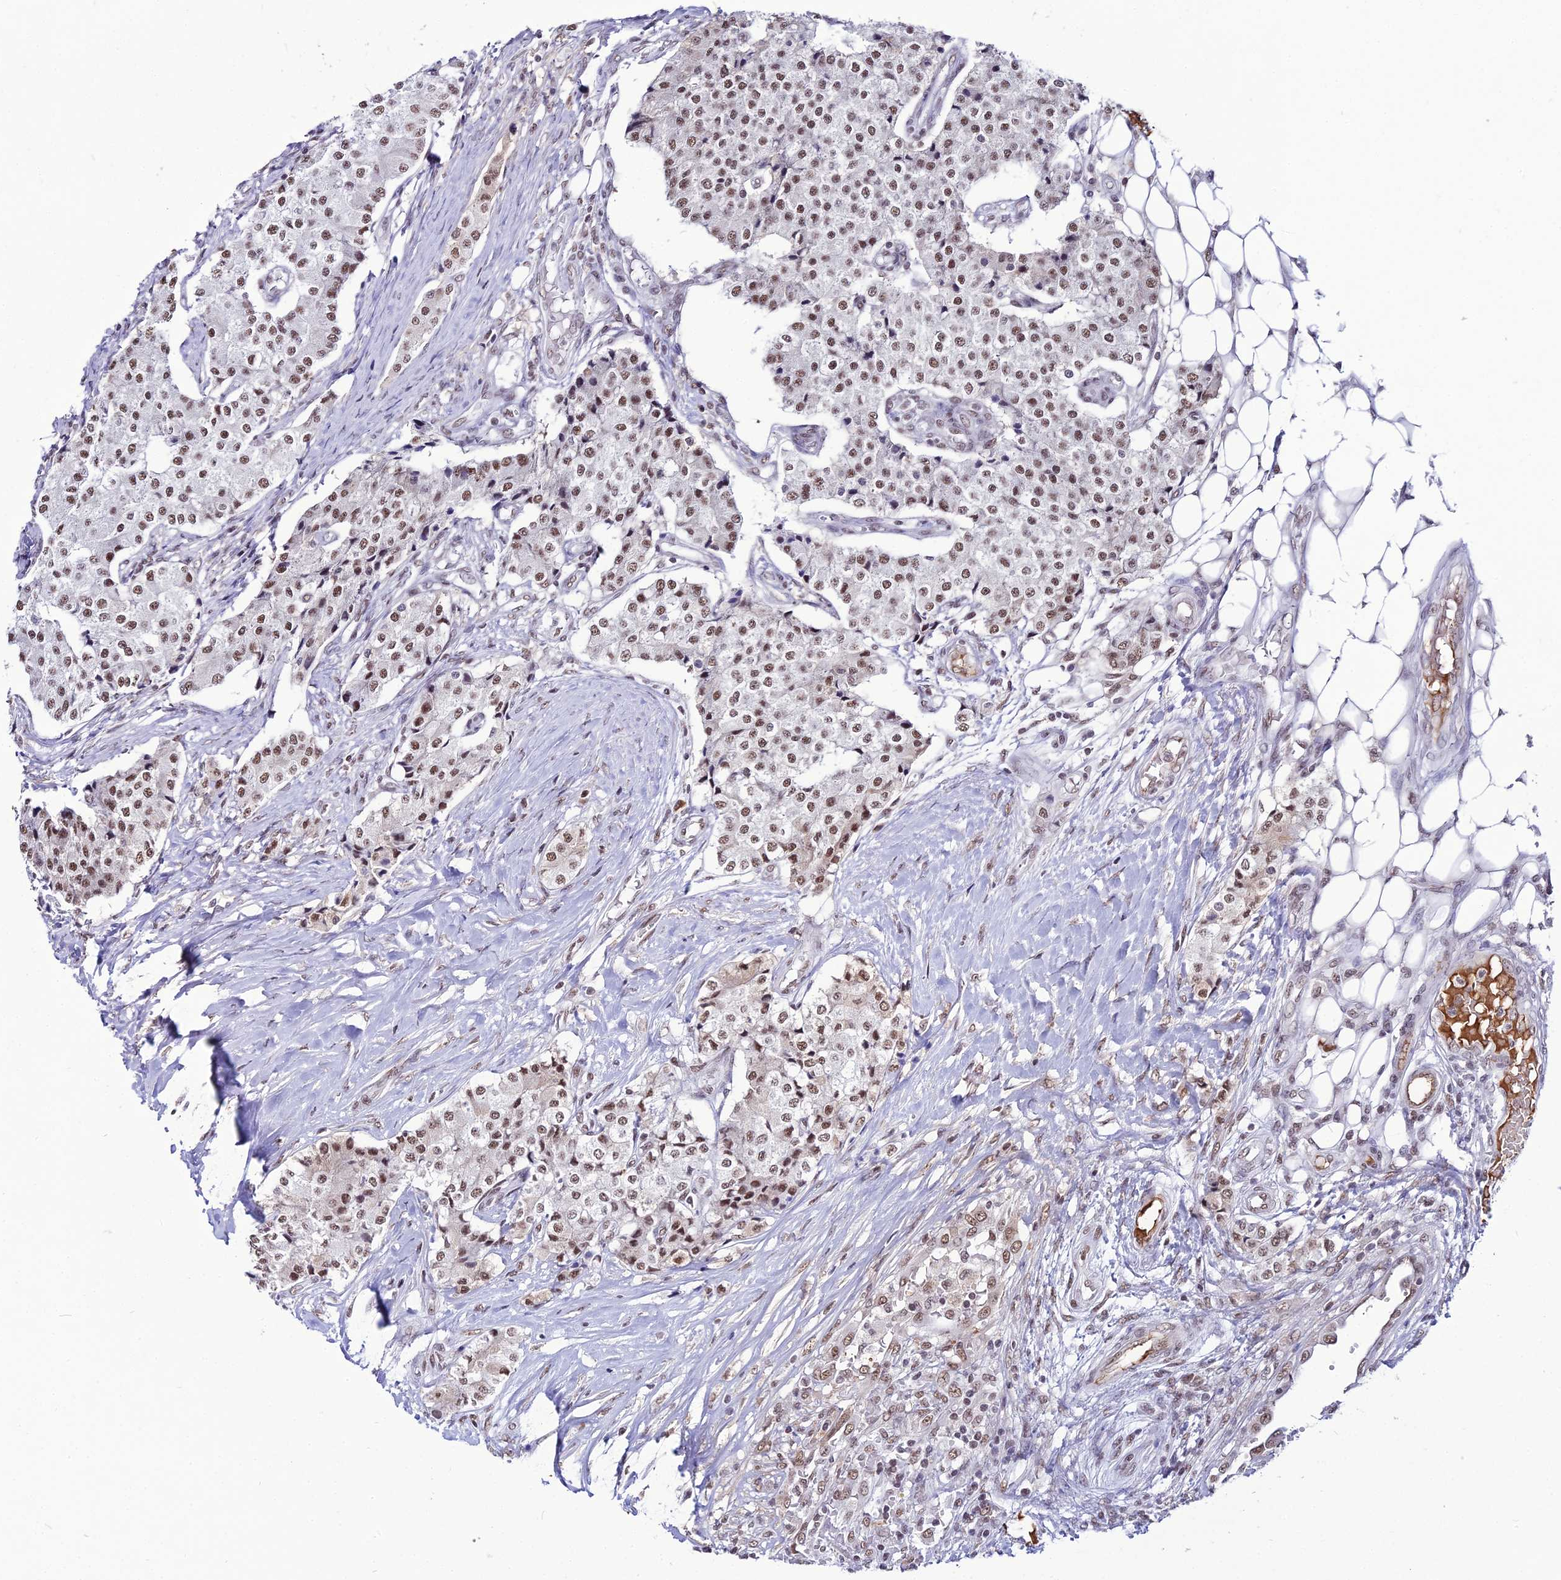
{"staining": {"intensity": "moderate", "quantity": ">75%", "location": "nuclear"}, "tissue": "carcinoid", "cell_type": "Tumor cells", "image_type": "cancer", "snomed": [{"axis": "morphology", "description": "Carcinoid, malignant, NOS"}, {"axis": "topography", "description": "Colon"}], "caption": "Immunohistochemical staining of human carcinoid displays medium levels of moderate nuclear staining in approximately >75% of tumor cells.", "gene": "RBM12", "patient": {"sex": "female", "age": 52}}